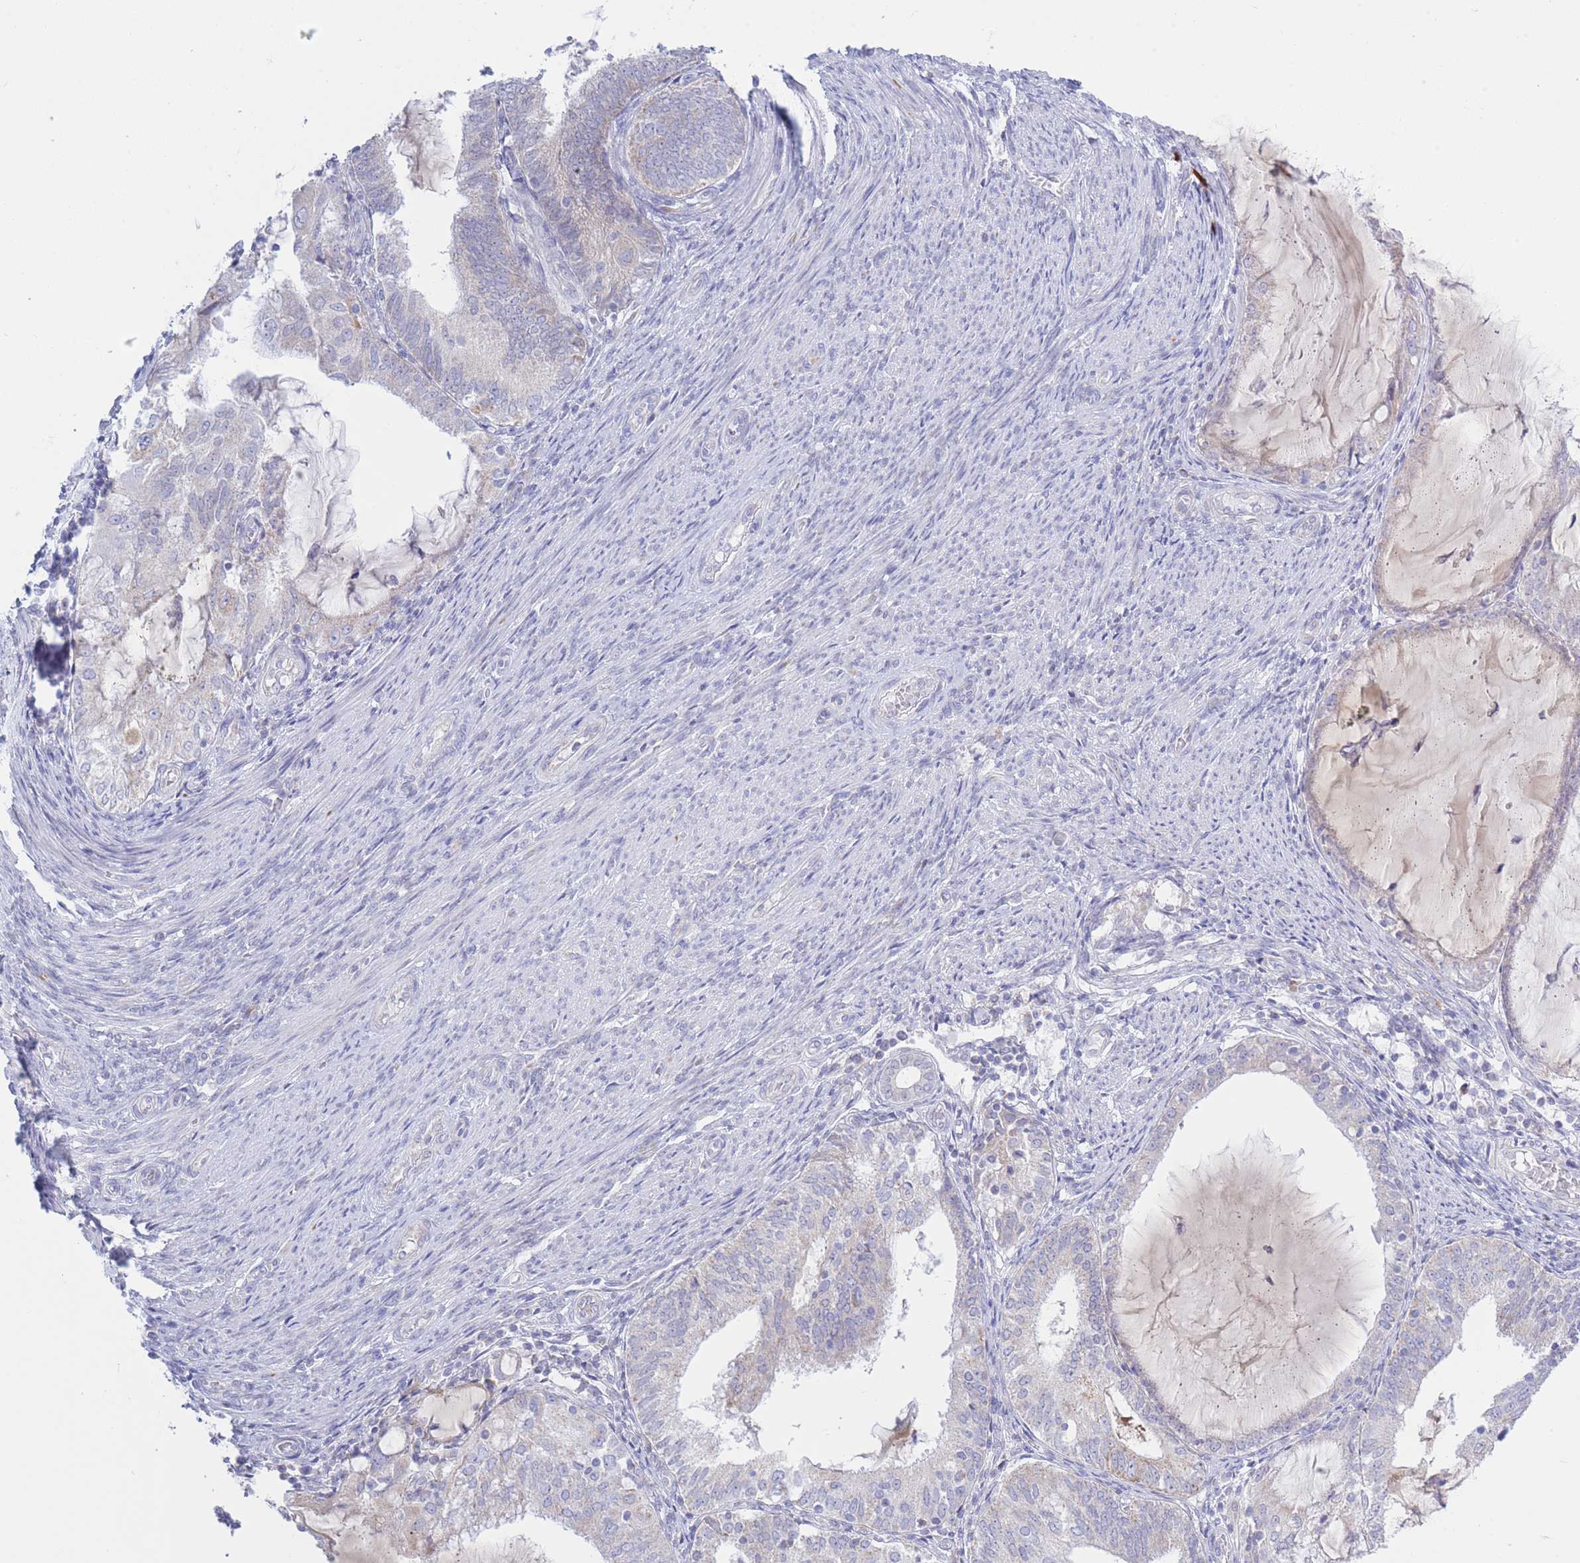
{"staining": {"intensity": "negative", "quantity": "none", "location": "none"}, "tissue": "endometrial cancer", "cell_type": "Tumor cells", "image_type": "cancer", "snomed": [{"axis": "morphology", "description": "Adenocarcinoma, NOS"}, {"axis": "topography", "description": "Endometrium"}], "caption": "Tumor cells are negative for brown protein staining in endometrial cancer.", "gene": "NANP", "patient": {"sex": "female", "age": 81}}